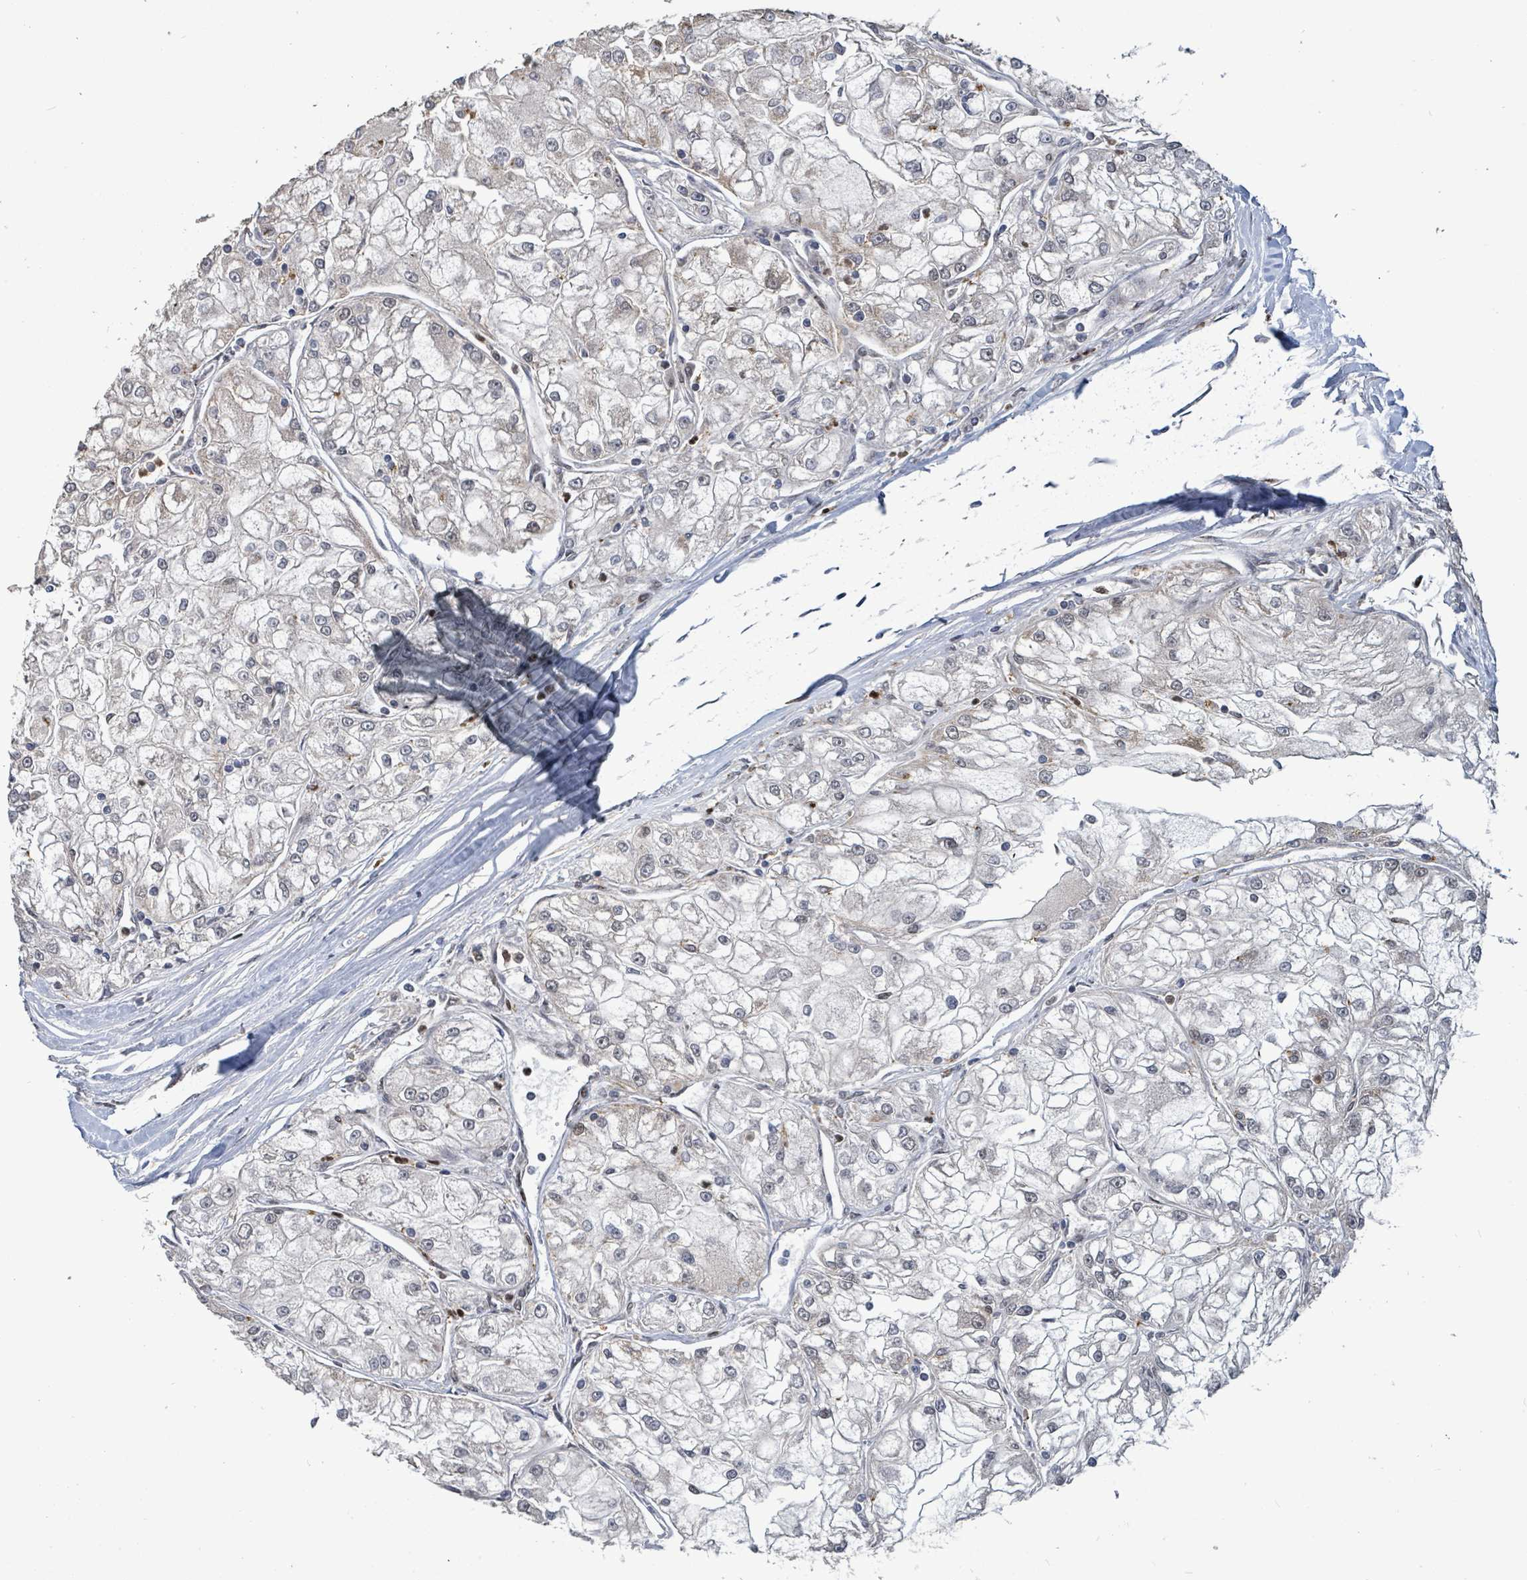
{"staining": {"intensity": "negative", "quantity": "none", "location": "none"}, "tissue": "renal cancer", "cell_type": "Tumor cells", "image_type": "cancer", "snomed": [{"axis": "morphology", "description": "Adenocarcinoma, NOS"}, {"axis": "topography", "description": "Kidney"}], "caption": "DAB immunohistochemical staining of renal cancer displays no significant expression in tumor cells.", "gene": "COQ6", "patient": {"sex": "female", "age": 72}}